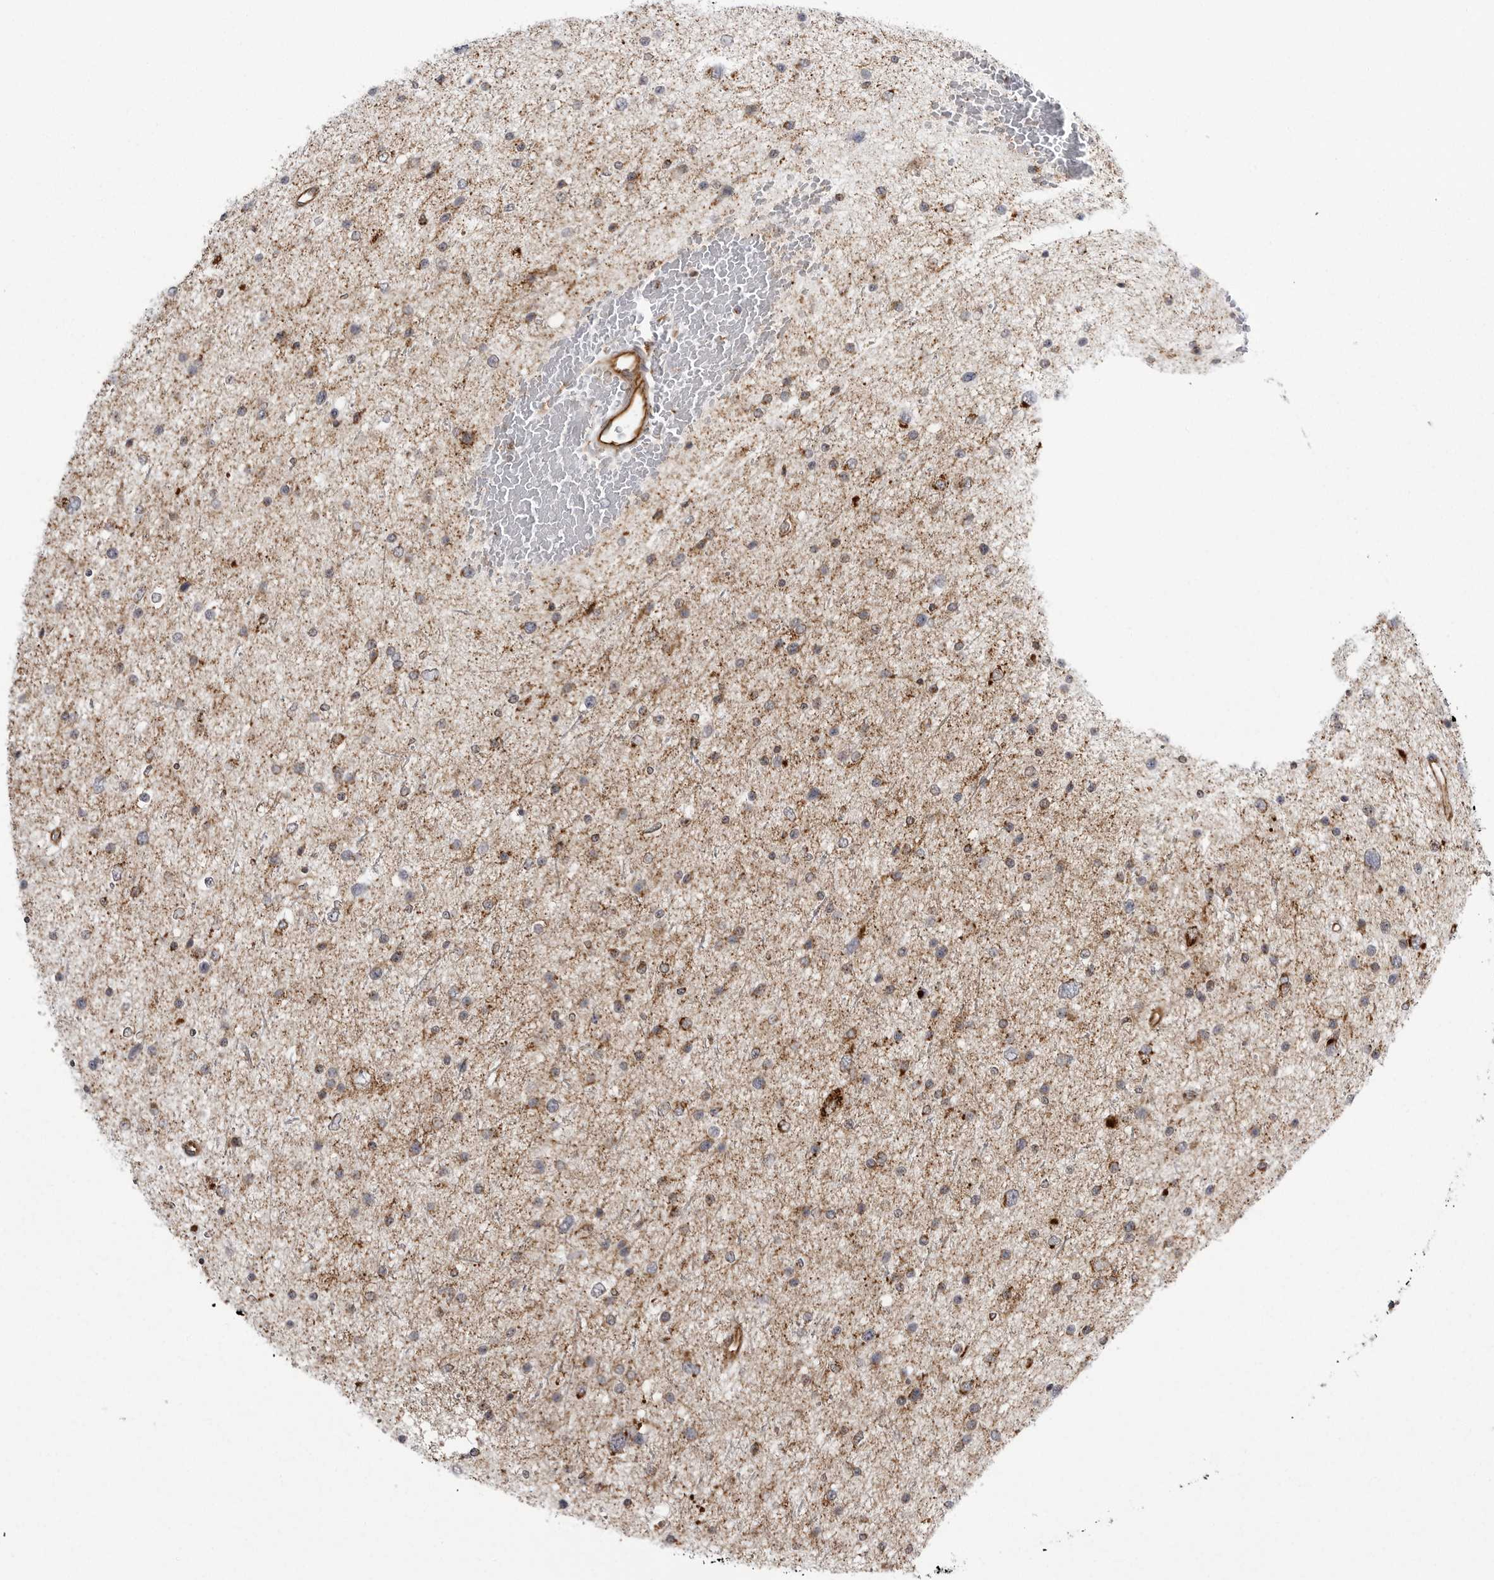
{"staining": {"intensity": "moderate", "quantity": "25%-75%", "location": "cytoplasmic/membranous"}, "tissue": "glioma", "cell_type": "Tumor cells", "image_type": "cancer", "snomed": [{"axis": "morphology", "description": "Glioma, malignant, Low grade"}, {"axis": "topography", "description": "Brain"}], "caption": "Immunohistochemical staining of human glioma shows medium levels of moderate cytoplasmic/membranous protein staining in about 25%-75% of tumor cells.", "gene": "FH", "patient": {"sex": "female", "age": 37}}